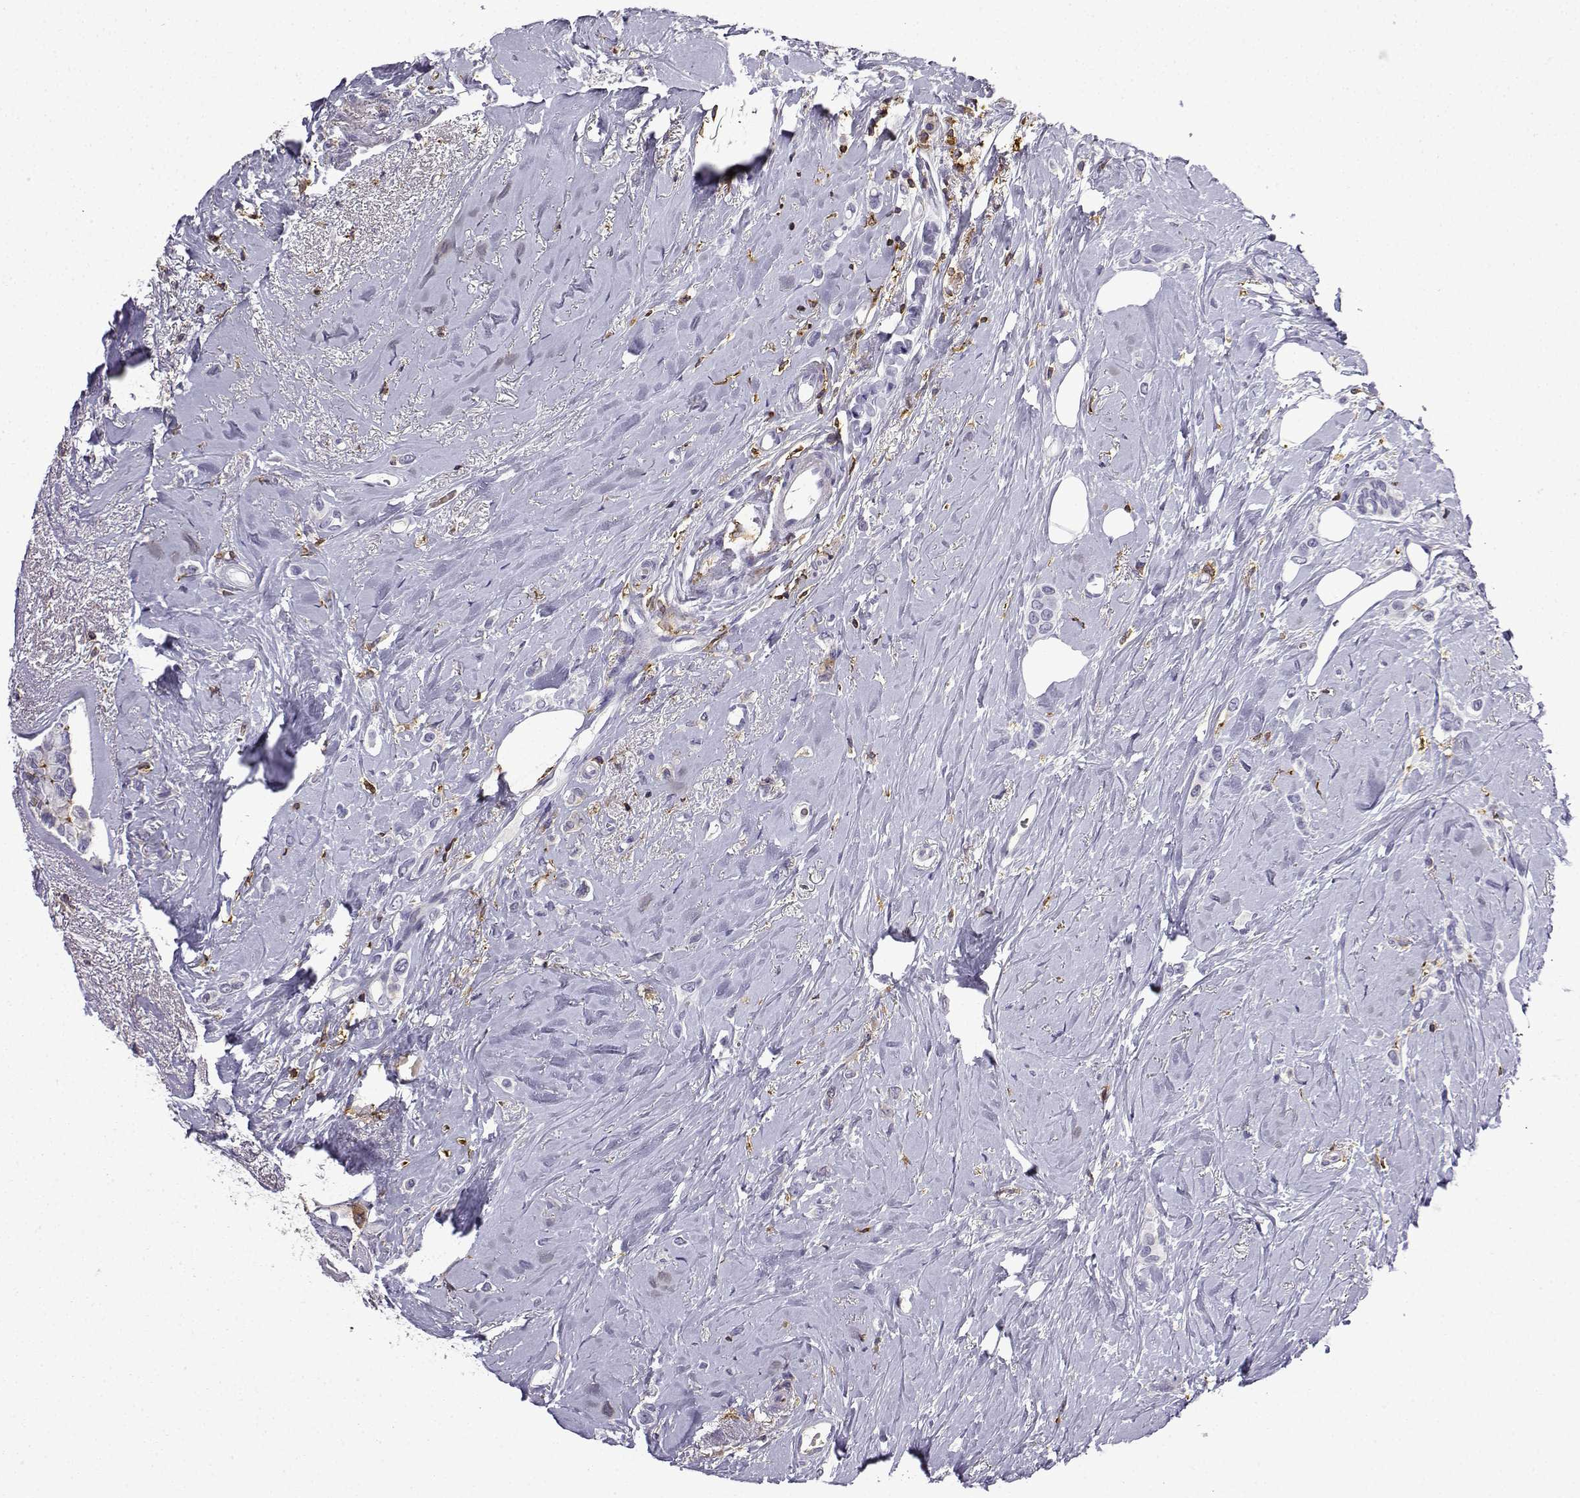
{"staining": {"intensity": "negative", "quantity": "none", "location": "none"}, "tissue": "breast cancer", "cell_type": "Tumor cells", "image_type": "cancer", "snomed": [{"axis": "morphology", "description": "Lobular carcinoma"}, {"axis": "topography", "description": "Breast"}], "caption": "Immunohistochemical staining of breast lobular carcinoma shows no significant expression in tumor cells.", "gene": "DOCK10", "patient": {"sex": "female", "age": 66}}